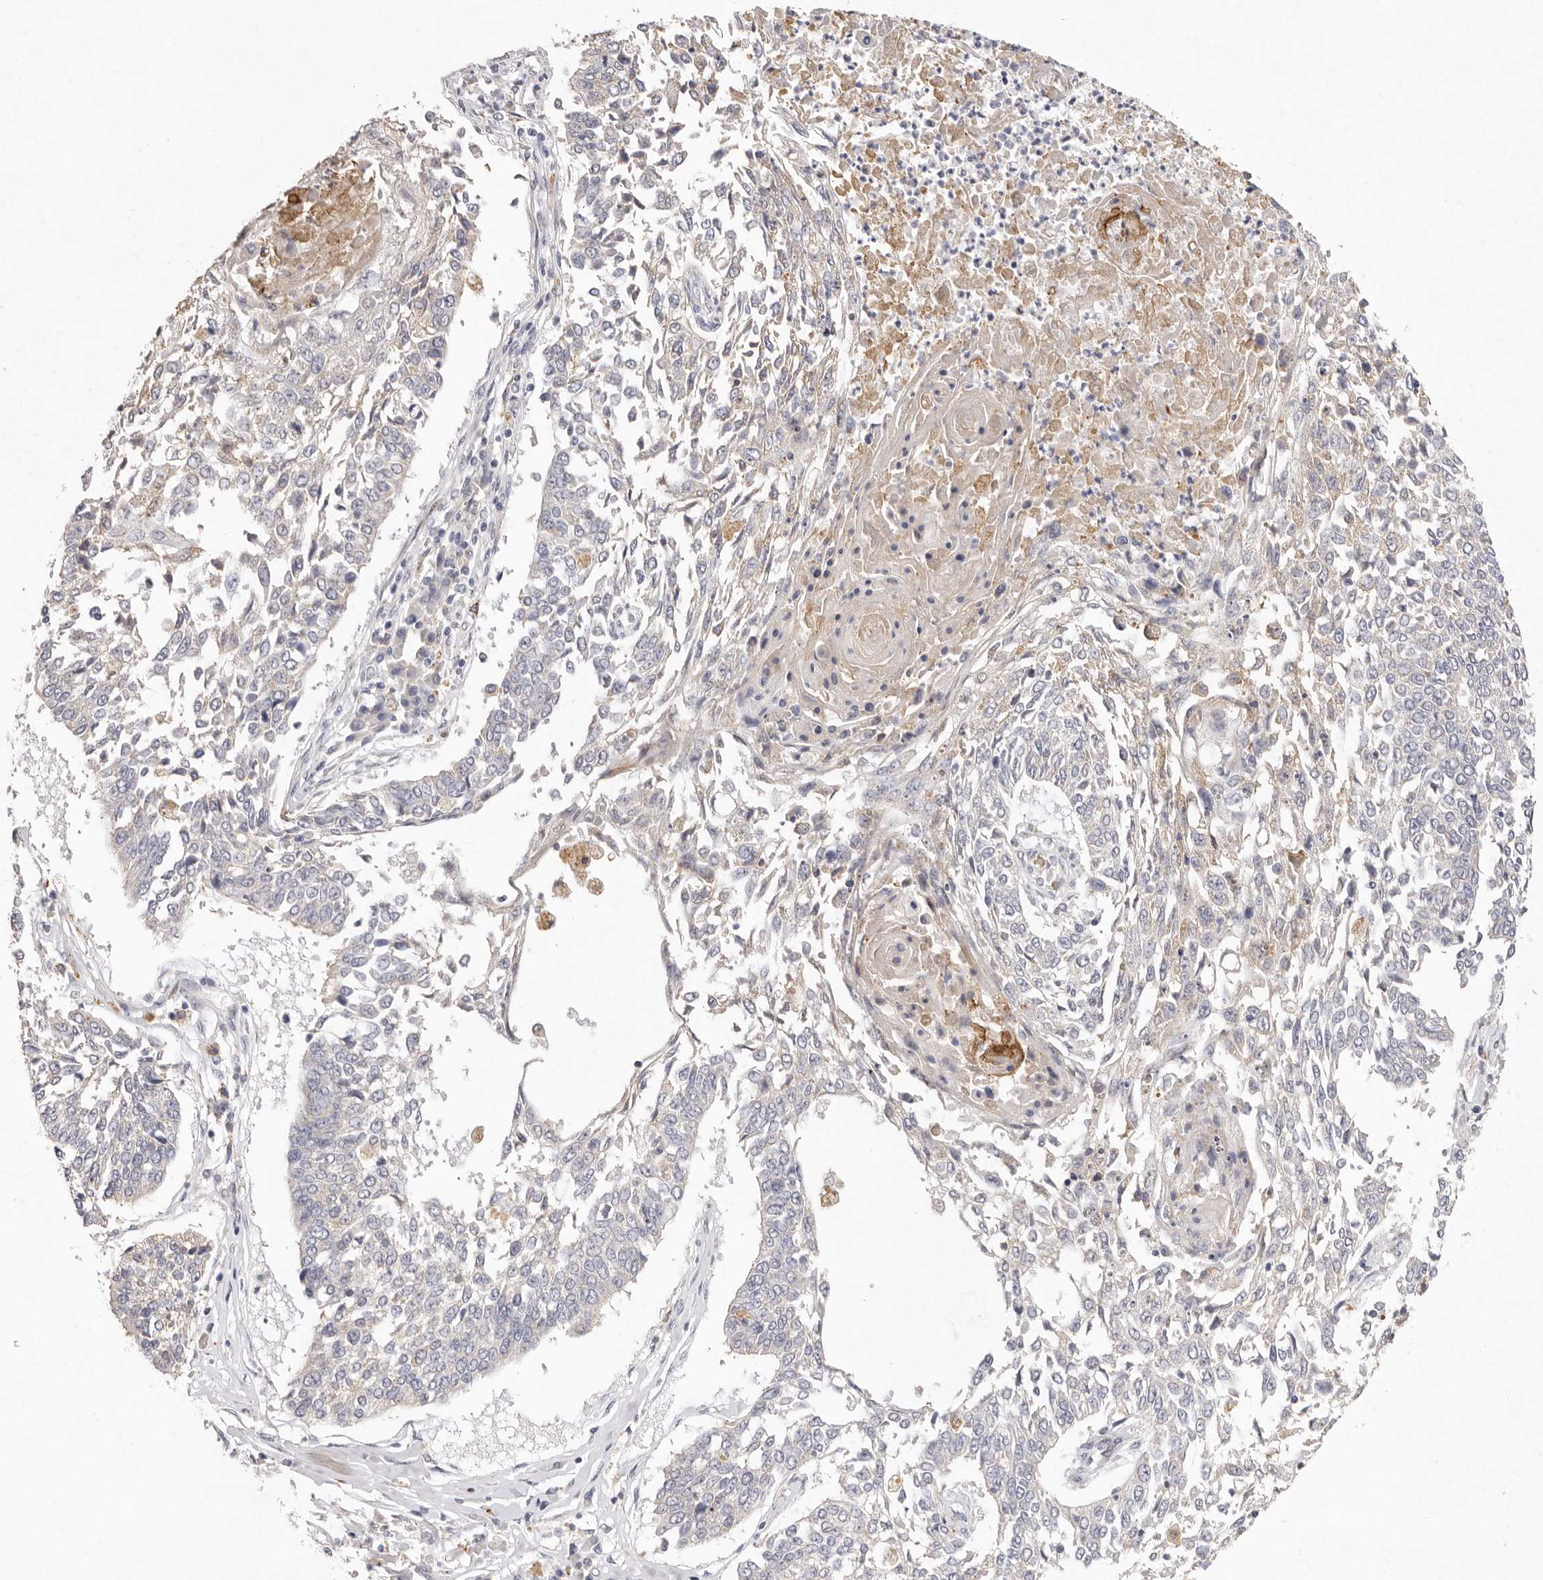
{"staining": {"intensity": "negative", "quantity": "none", "location": "none"}, "tissue": "lung cancer", "cell_type": "Tumor cells", "image_type": "cancer", "snomed": [{"axis": "morphology", "description": "Normal tissue, NOS"}, {"axis": "morphology", "description": "Squamous cell carcinoma, NOS"}, {"axis": "topography", "description": "Cartilage tissue"}, {"axis": "topography", "description": "Bronchus"}, {"axis": "topography", "description": "Lung"}, {"axis": "topography", "description": "Peripheral nerve tissue"}], "caption": "IHC micrograph of neoplastic tissue: lung squamous cell carcinoma stained with DAB shows no significant protein staining in tumor cells.", "gene": "FAM185A", "patient": {"sex": "female", "age": 49}}